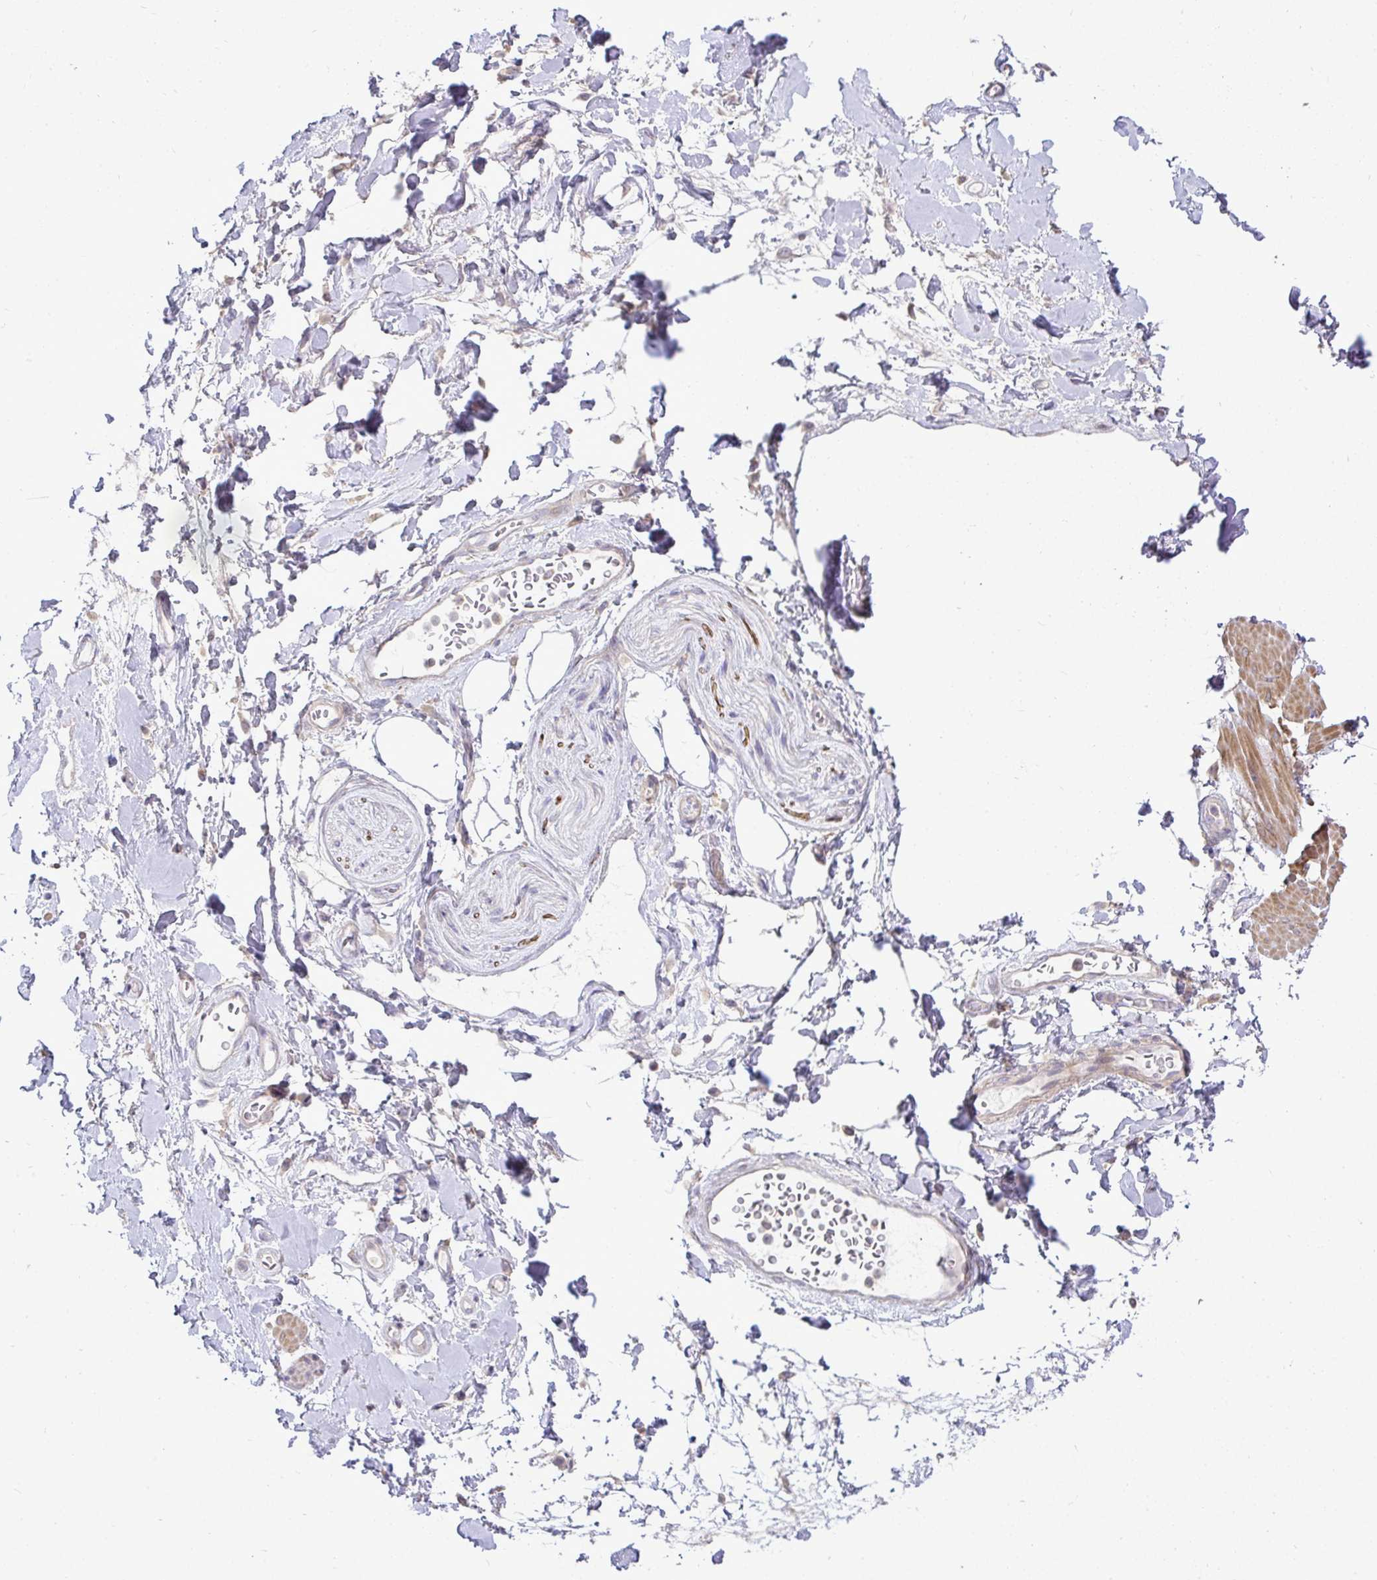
{"staining": {"intensity": "negative", "quantity": "none", "location": "none"}, "tissue": "adipose tissue", "cell_type": "Adipocytes", "image_type": "normal", "snomed": [{"axis": "morphology", "description": "Normal tissue, NOS"}, {"axis": "topography", "description": "Urinary bladder"}, {"axis": "topography", "description": "Peripheral nerve tissue"}], "caption": "Immunohistochemistry photomicrograph of unremarkable adipose tissue: adipose tissue stained with DAB reveals no significant protein positivity in adipocytes.", "gene": "STRIP1", "patient": {"sex": "female", "age": 60}}